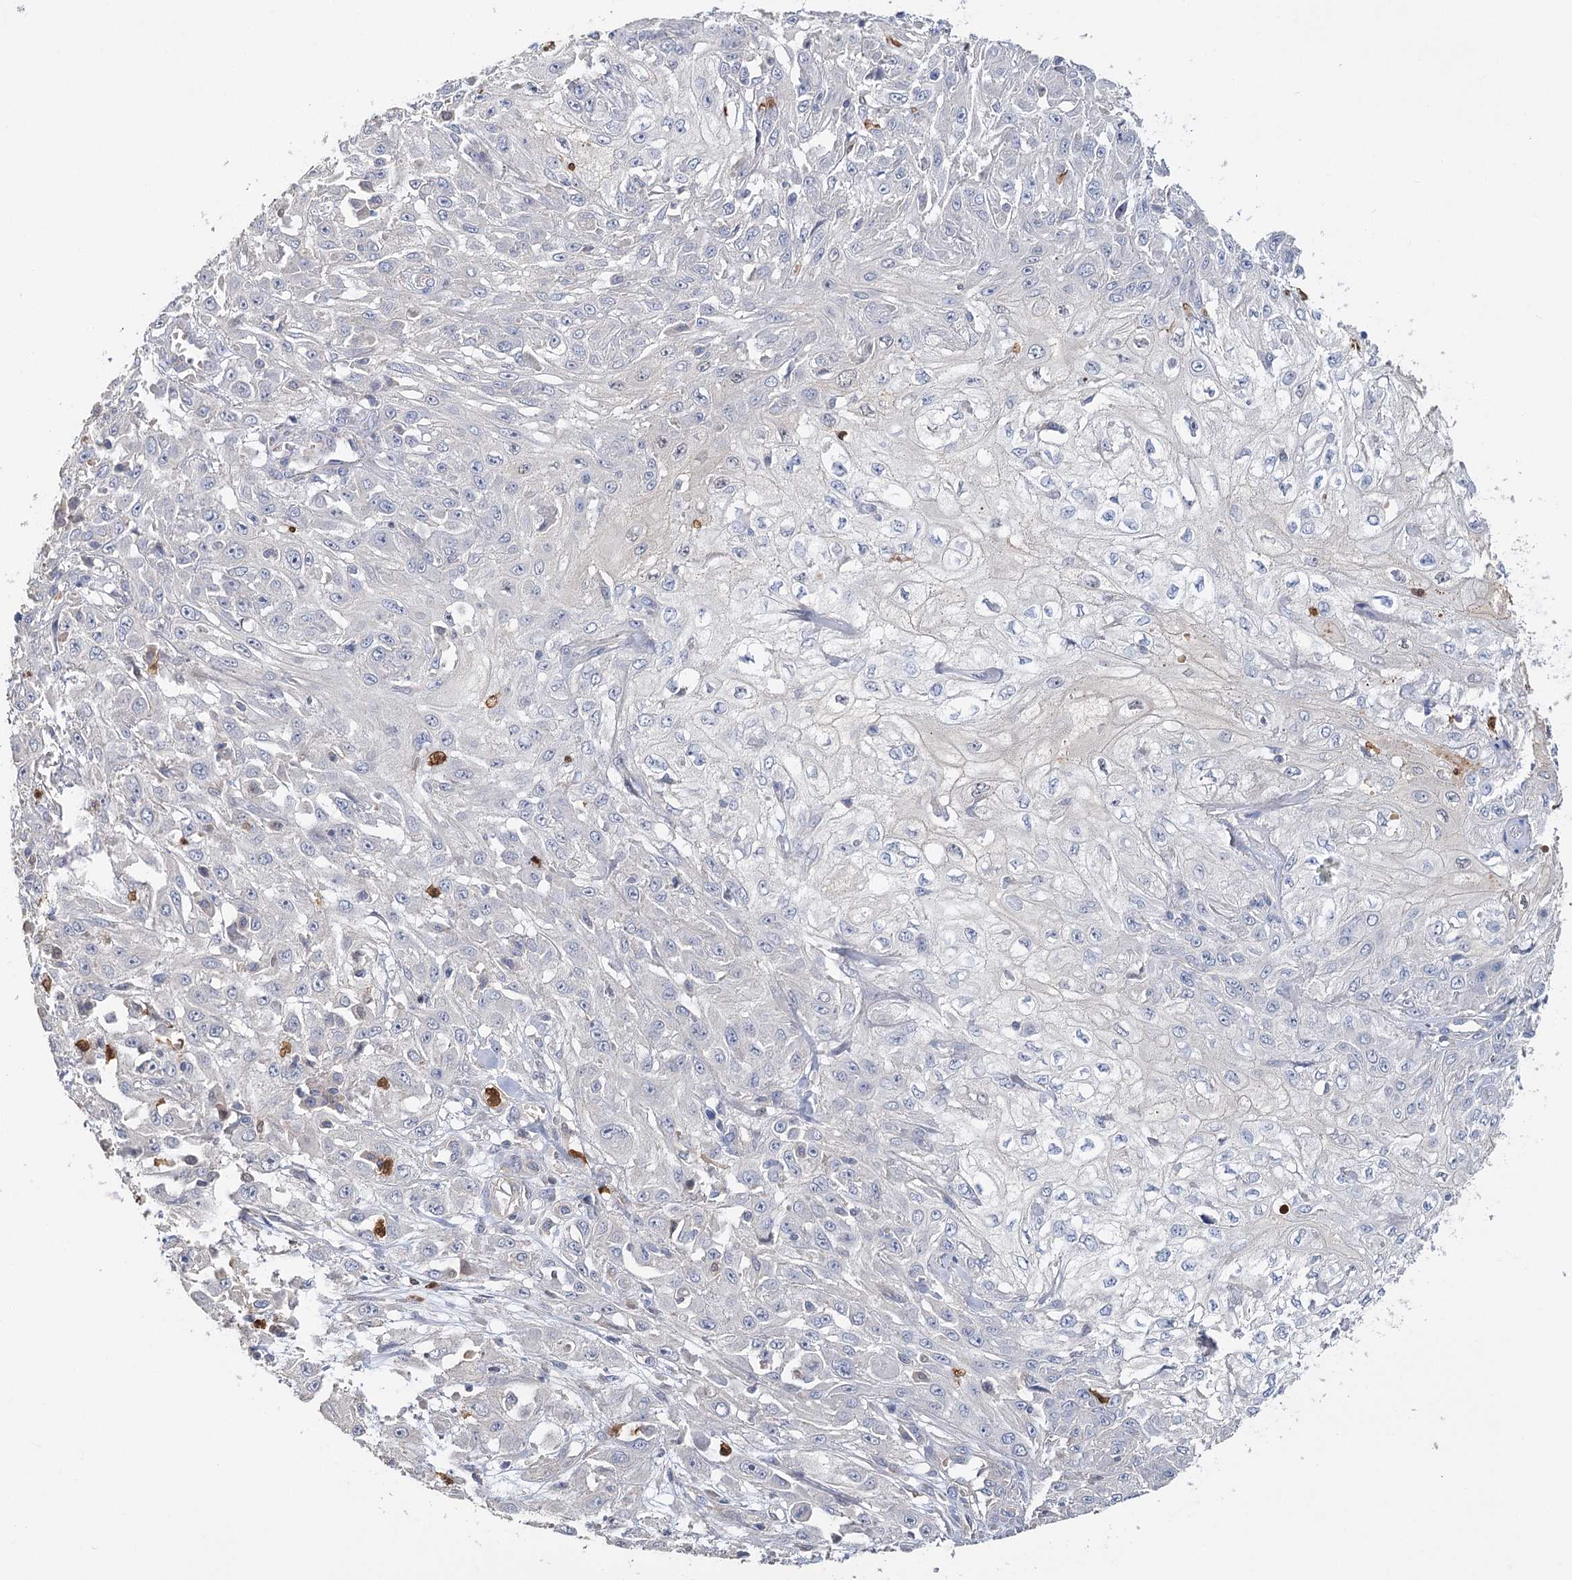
{"staining": {"intensity": "negative", "quantity": "none", "location": "none"}, "tissue": "skin cancer", "cell_type": "Tumor cells", "image_type": "cancer", "snomed": [{"axis": "morphology", "description": "Squamous cell carcinoma, NOS"}, {"axis": "morphology", "description": "Squamous cell carcinoma, metastatic, NOS"}, {"axis": "topography", "description": "Skin"}, {"axis": "topography", "description": "Lymph node"}], "caption": "Immunohistochemistry histopathology image of human squamous cell carcinoma (skin) stained for a protein (brown), which exhibits no staining in tumor cells.", "gene": "EPB41L5", "patient": {"sex": "male", "age": 75}}